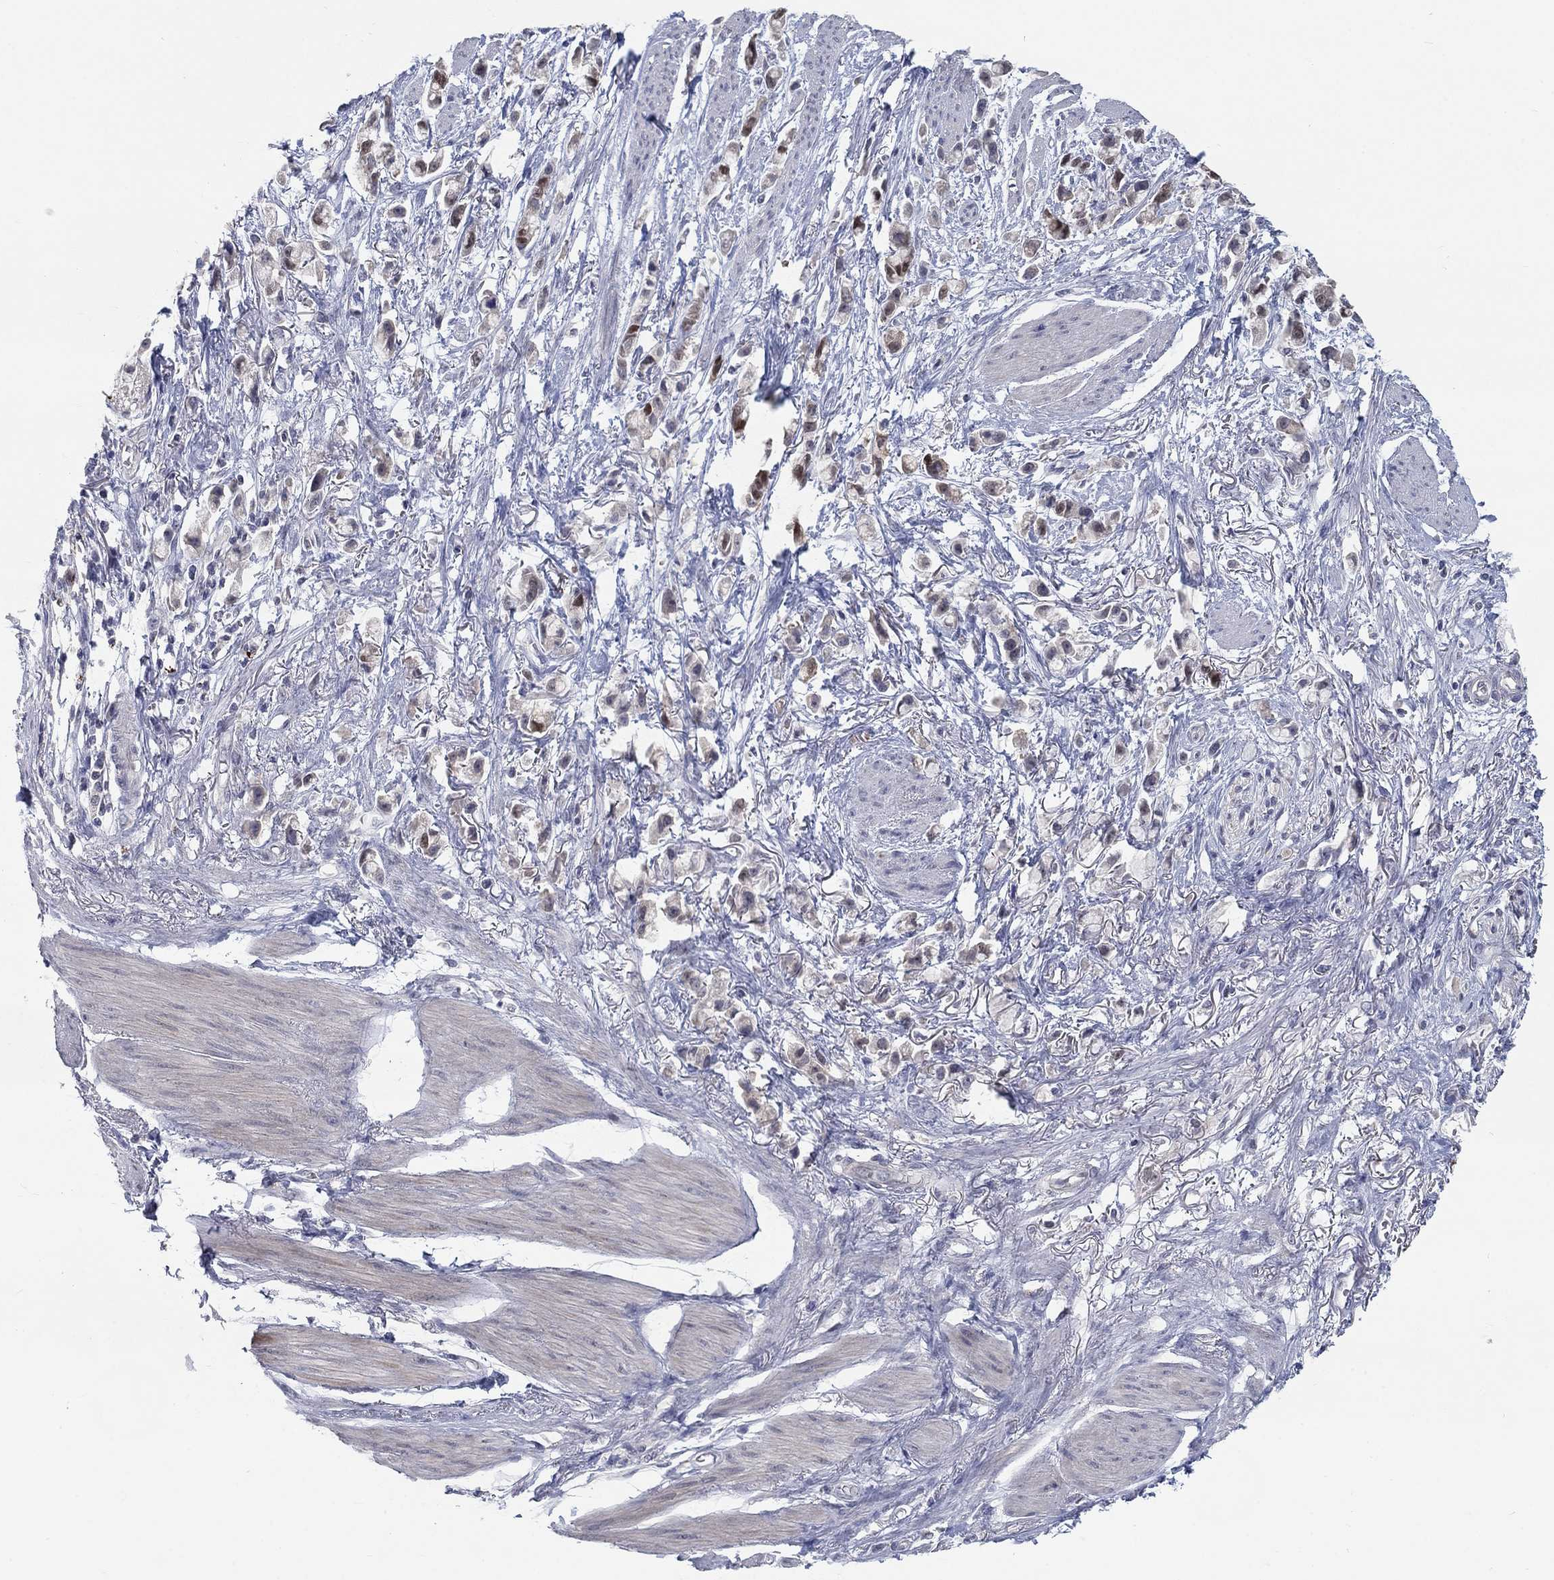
{"staining": {"intensity": "moderate", "quantity": "<25%", "location": "nuclear"}, "tissue": "stomach cancer", "cell_type": "Tumor cells", "image_type": "cancer", "snomed": [{"axis": "morphology", "description": "Adenocarcinoma, NOS"}, {"axis": "topography", "description": "Stomach"}], "caption": "Stomach cancer (adenocarcinoma) stained for a protein exhibits moderate nuclear positivity in tumor cells.", "gene": "MTSS2", "patient": {"sex": "female", "age": 81}}